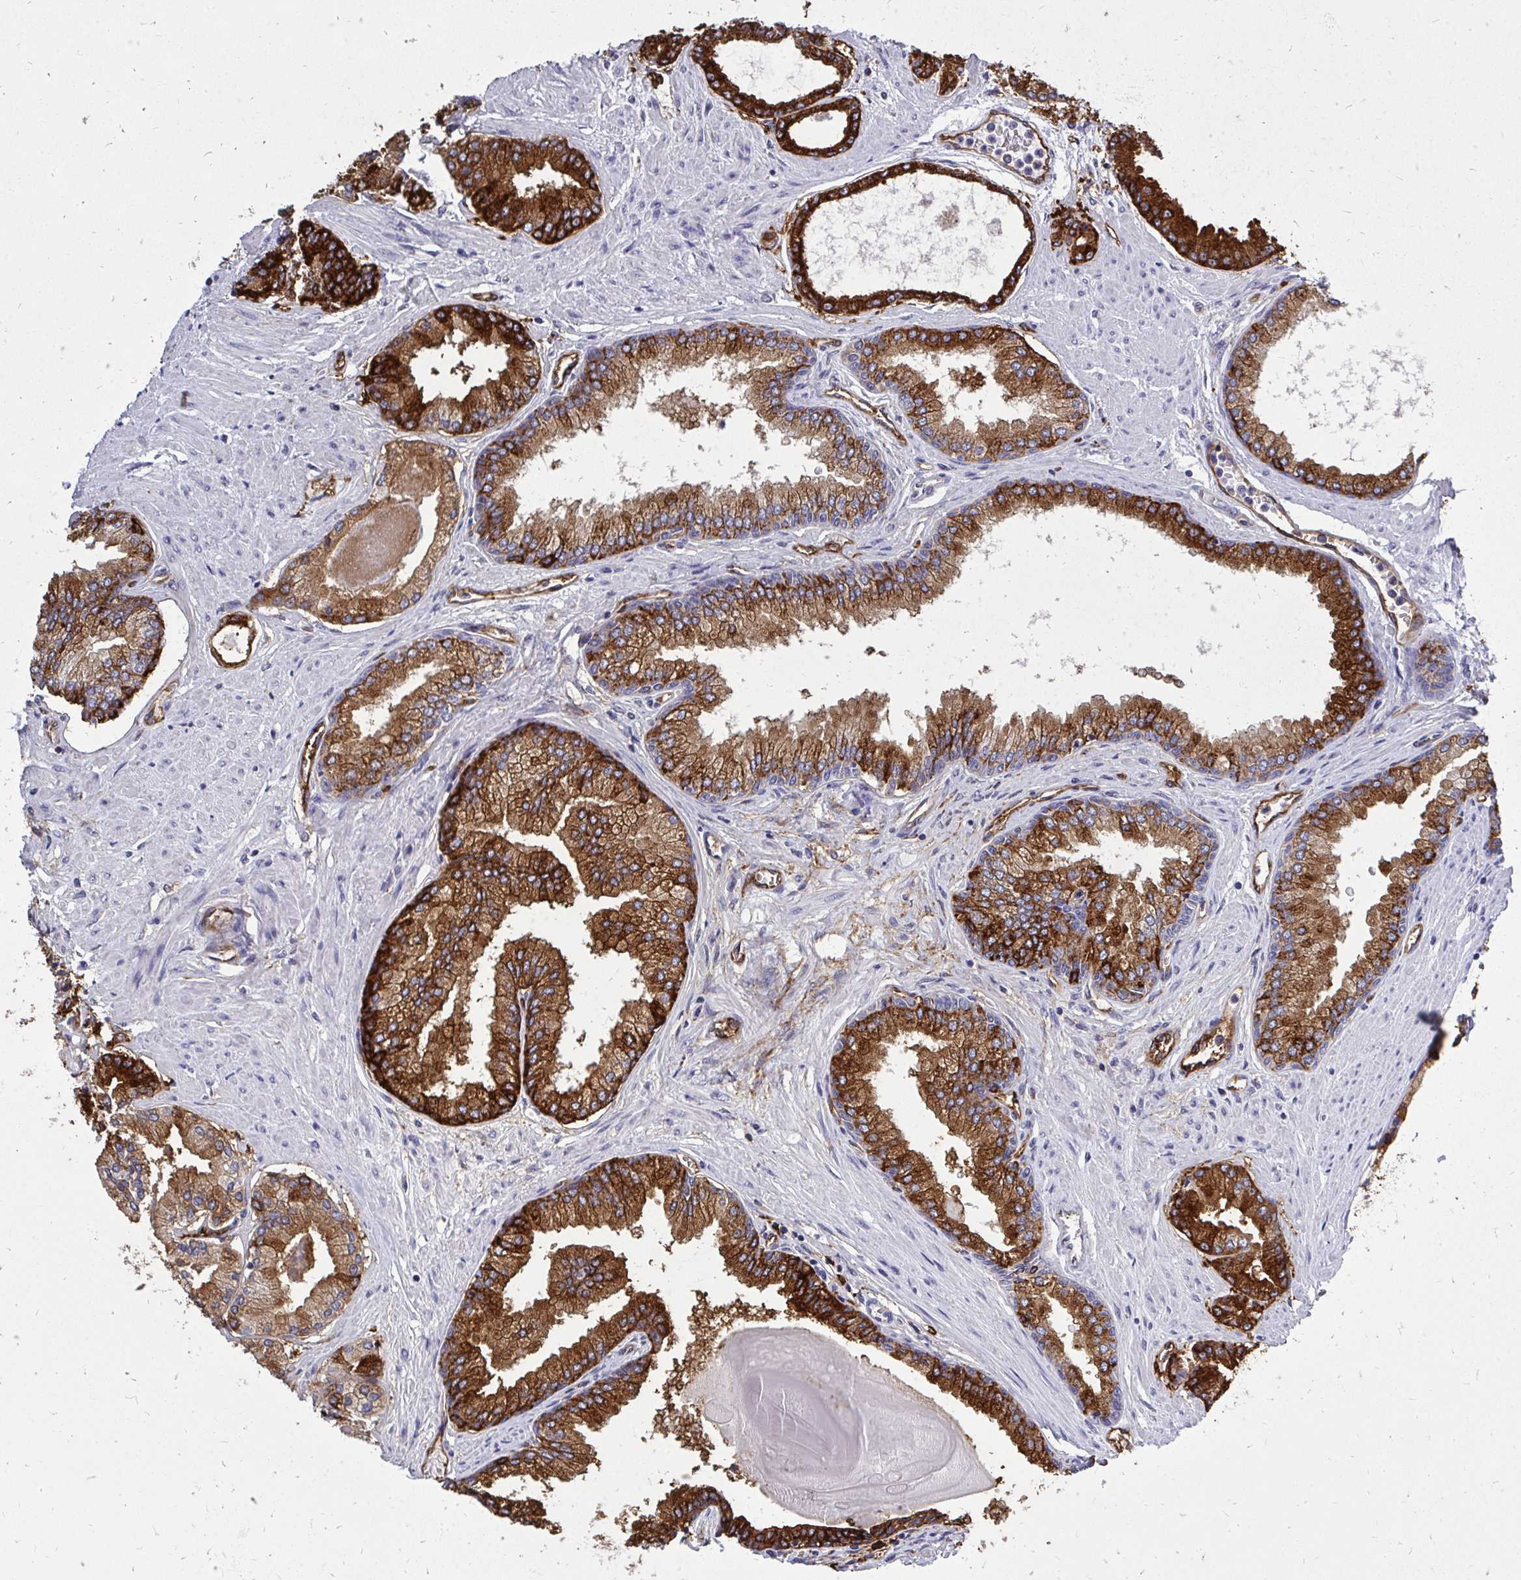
{"staining": {"intensity": "strong", "quantity": ">75%", "location": "cytoplasmic/membranous"}, "tissue": "prostate cancer", "cell_type": "Tumor cells", "image_type": "cancer", "snomed": [{"axis": "morphology", "description": "Adenocarcinoma, Low grade"}, {"axis": "topography", "description": "Prostate"}], "caption": "This photomicrograph displays immunohistochemistry (IHC) staining of human prostate cancer (adenocarcinoma (low-grade)), with high strong cytoplasmic/membranous staining in approximately >75% of tumor cells.", "gene": "MARCKSL1", "patient": {"sex": "male", "age": 67}}